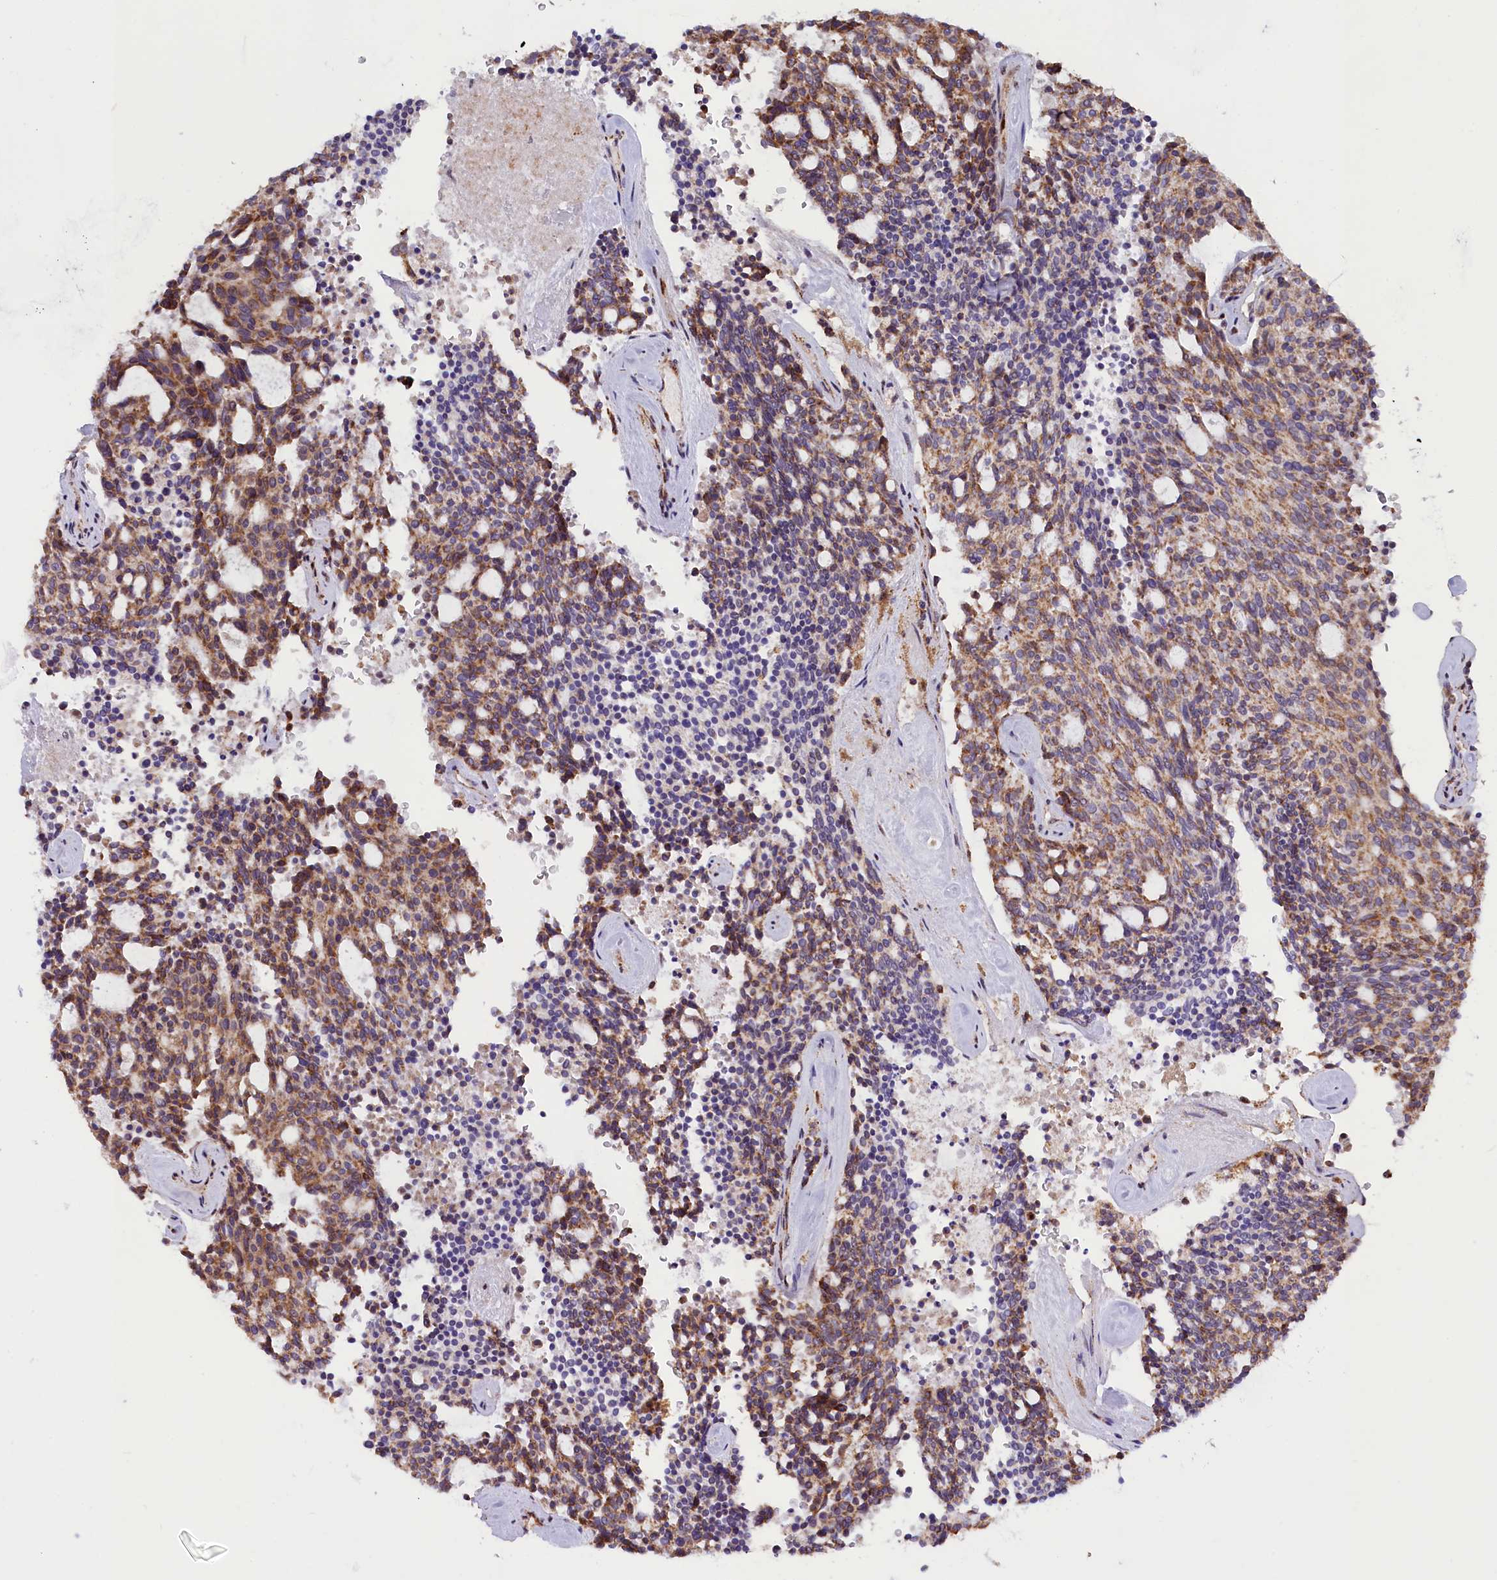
{"staining": {"intensity": "moderate", "quantity": ">75%", "location": "cytoplasmic/membranous"}, "tissue": "carcinoid", "cell_type": "Tumor cells", "image_type": "cancer", "snomed": [{"axis": "morphology", "description": "Carcinoid, malignant, NOS"}, {"axis": "topography", "description": "Pancreas"}], "caption": "Moderate cytoplasmic/membranous positivity for a protein is present in approximately >75% of tumor cells of malignant carcinoid using IHC.", "gene": "NDUFA8", "patient": {"sex": "female", "age": 54}}